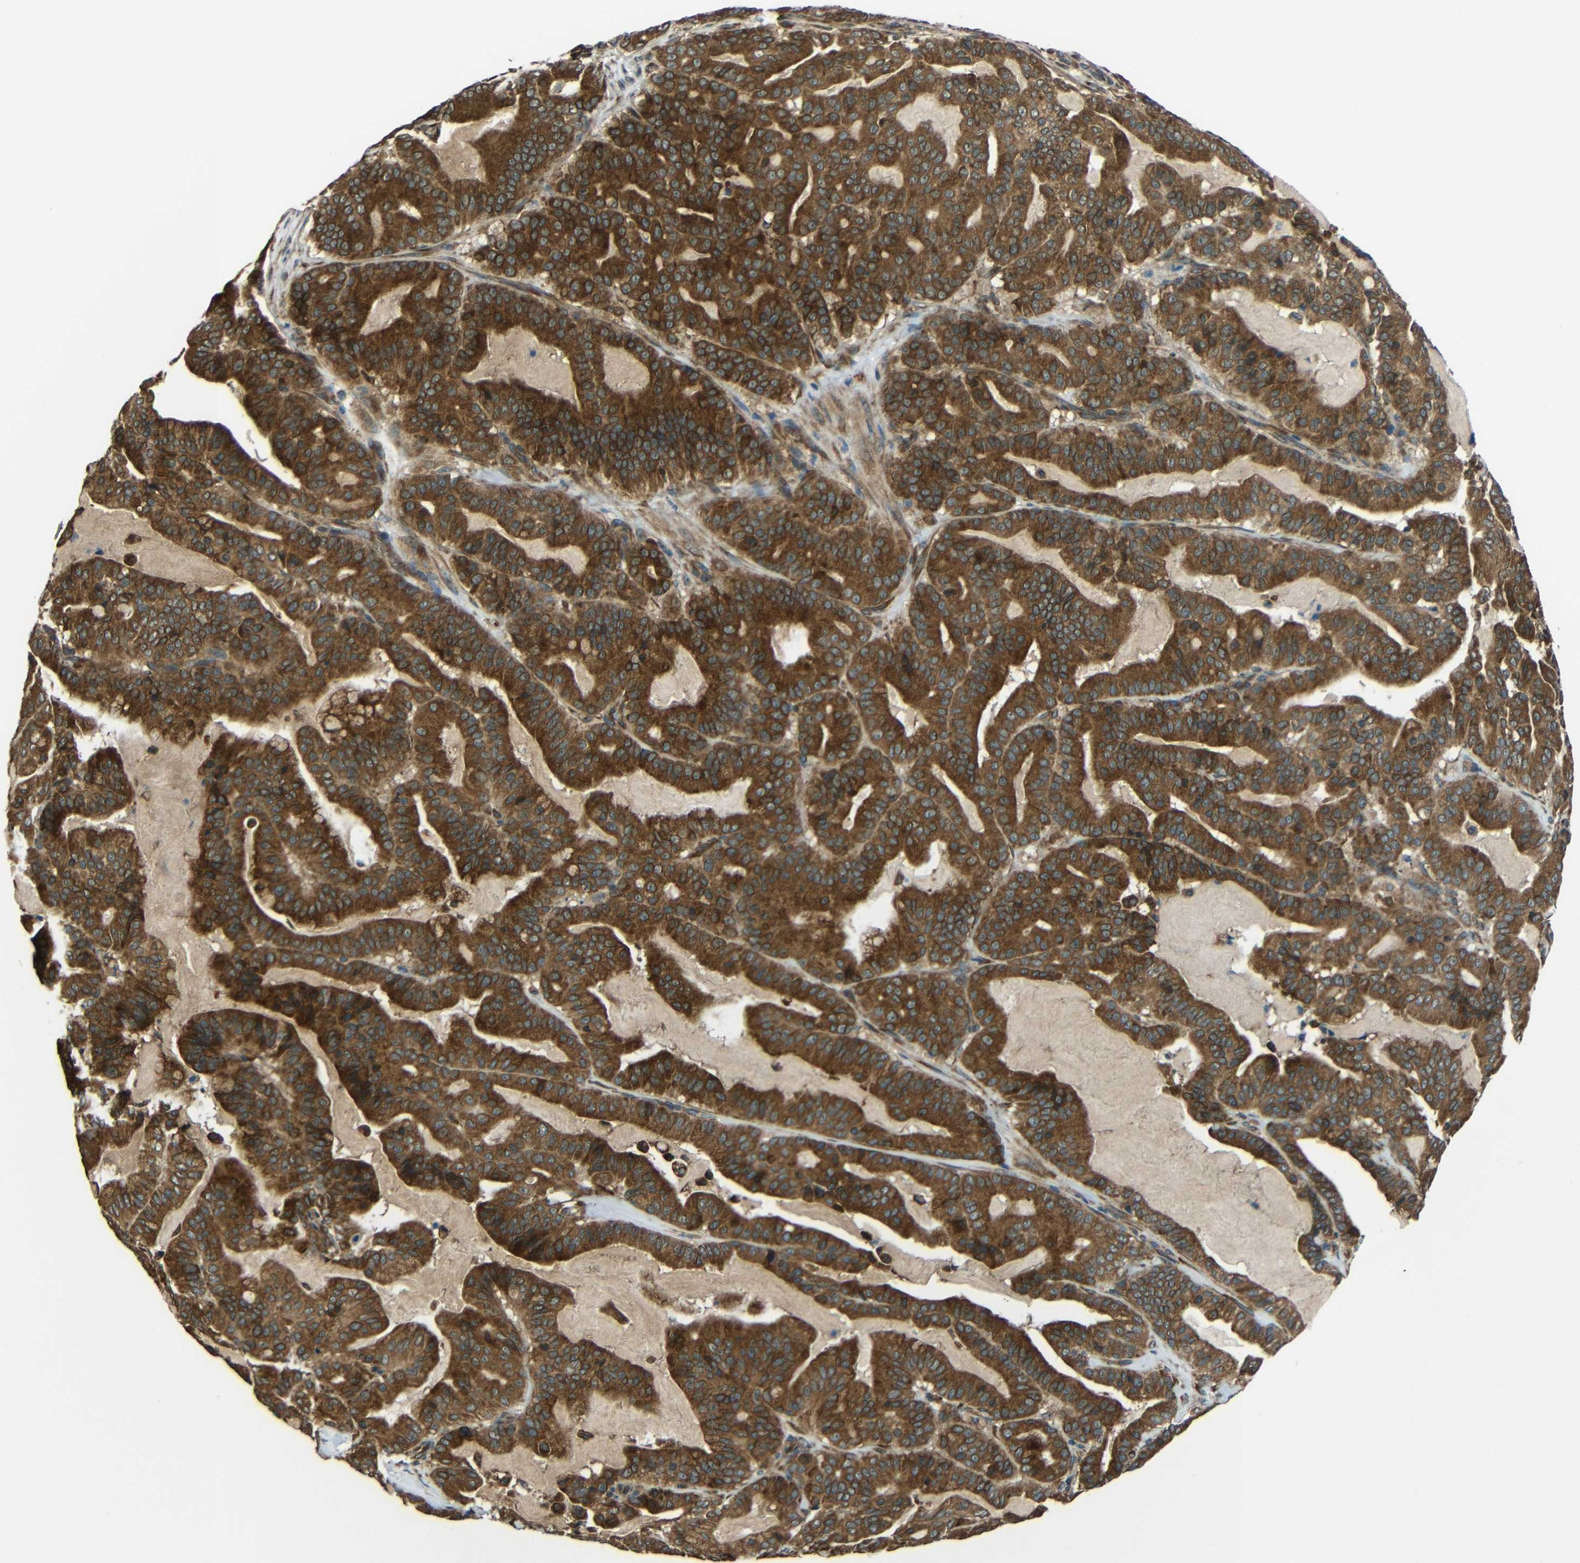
{"staining": {"intensity": "strong", "quantity": "25%-75%", "location": "cytoplasmic/membranous"}, "tissue": "pancreatic cancer", "cell_type": "Tumor cells", "image_type": "cancer", "snomed": [{"axis": "morphology", "description": "Adenocarcinoma, NOS"}, {"axis": "topography", "description": "Pancreas"}], "caption": "Immunohistochemistry of pancreatic cancer exhibits high levels of strong cytoplasmic/membranous positivity in about 25%-75% of tumor cells.", "gene": "VAPB", "patient": {"sex": "male", "age": 63}}